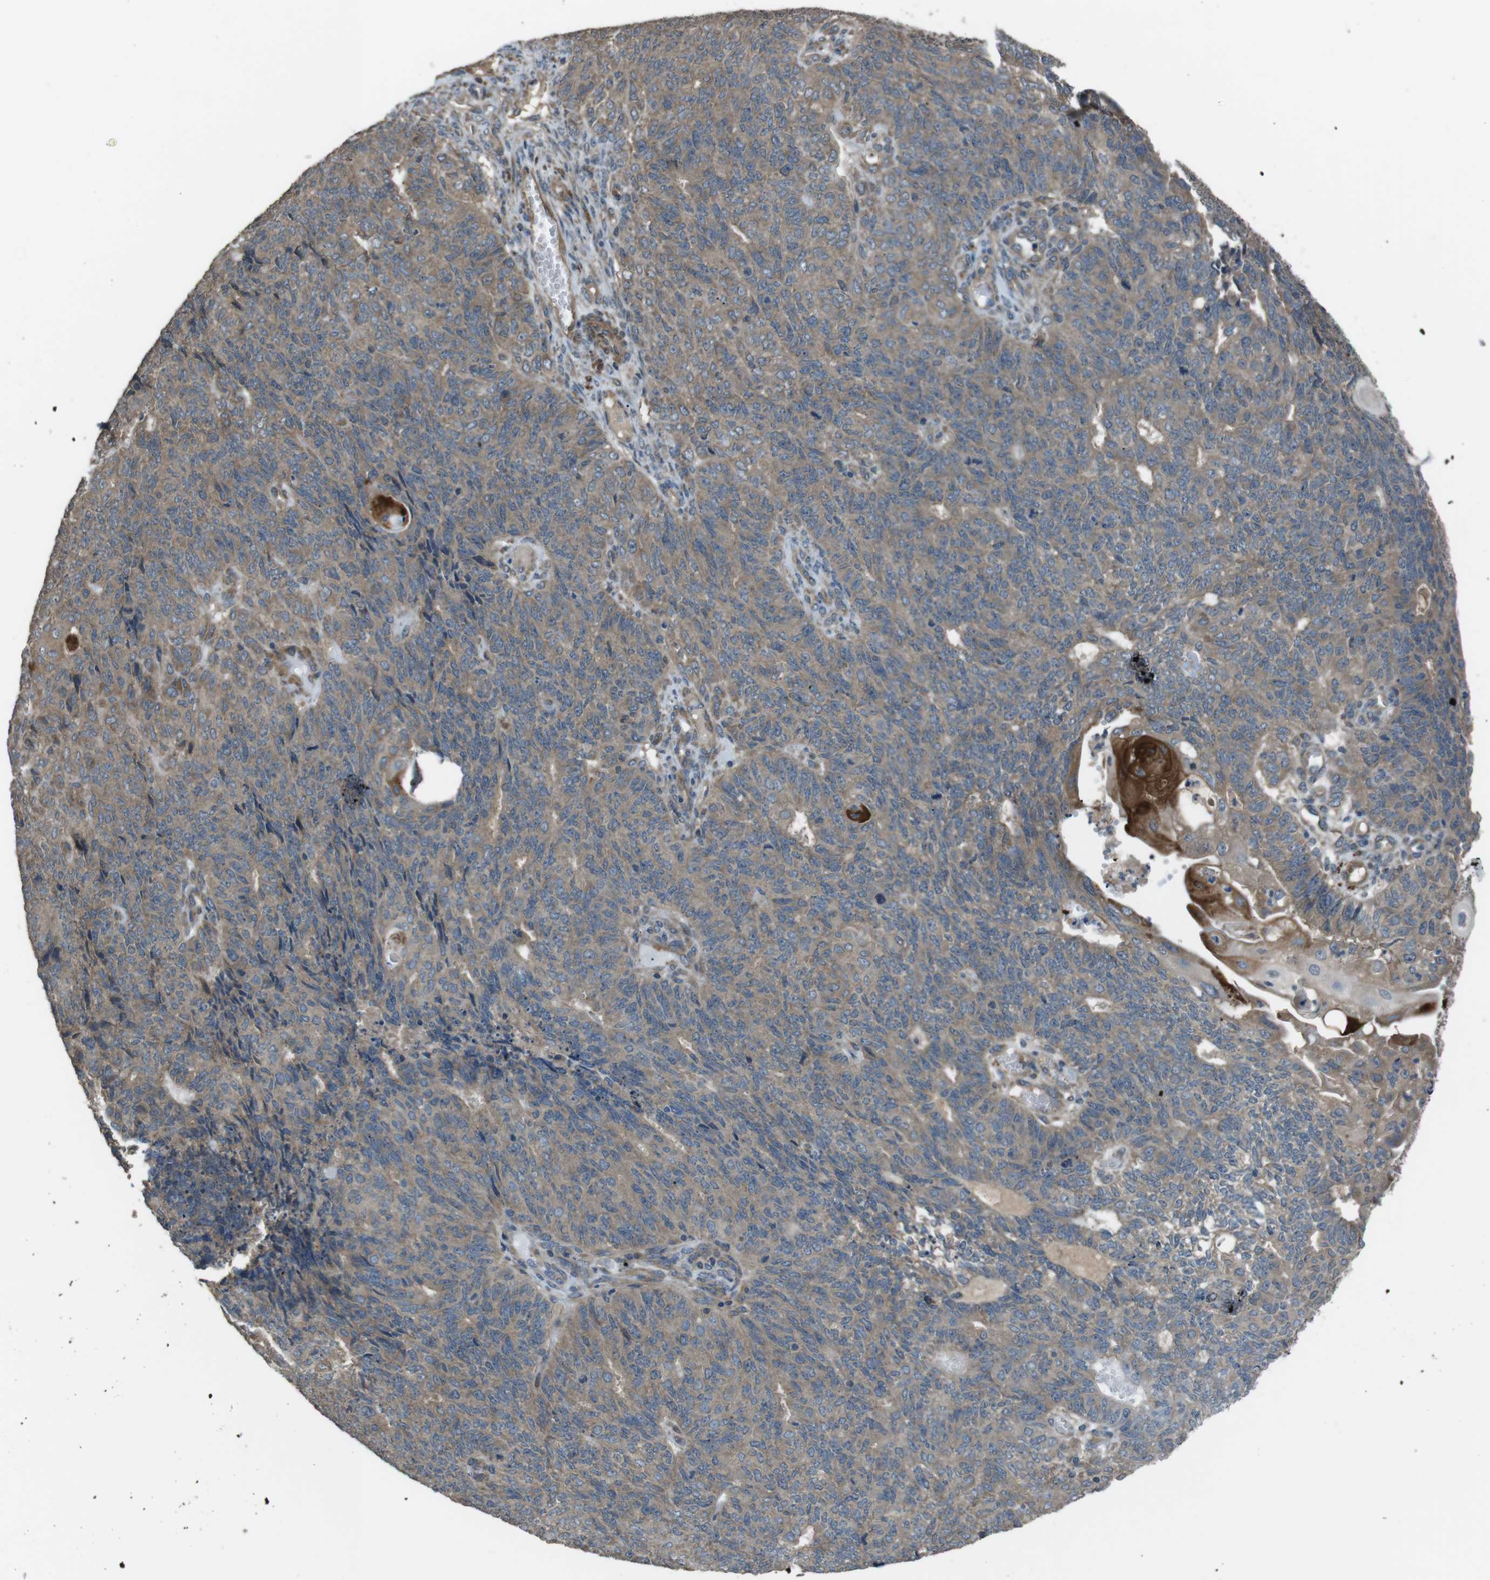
{"staining": {"intensity": "weak", "quantity": ">75%", "location": "cytoplasmic/membranous"}, "tissue": "endometrial cancer", "cell_type": "Tumor cells", "image_type": "cancer", "snomed": [{"axis": "morphology", "description": "Adenocarcinoma, NOS"}, {"axis": "topography", "description": "Endometrium"}], "caption": "Brown immunohistochemical staining in human endometrial cancer (adenocarcinoma) reveals weak cytoplasmic/membranous expression in approximately >75% of tumor cells.", "gene": "FUT2", "patient": {"sex": "female", "age": 32}}